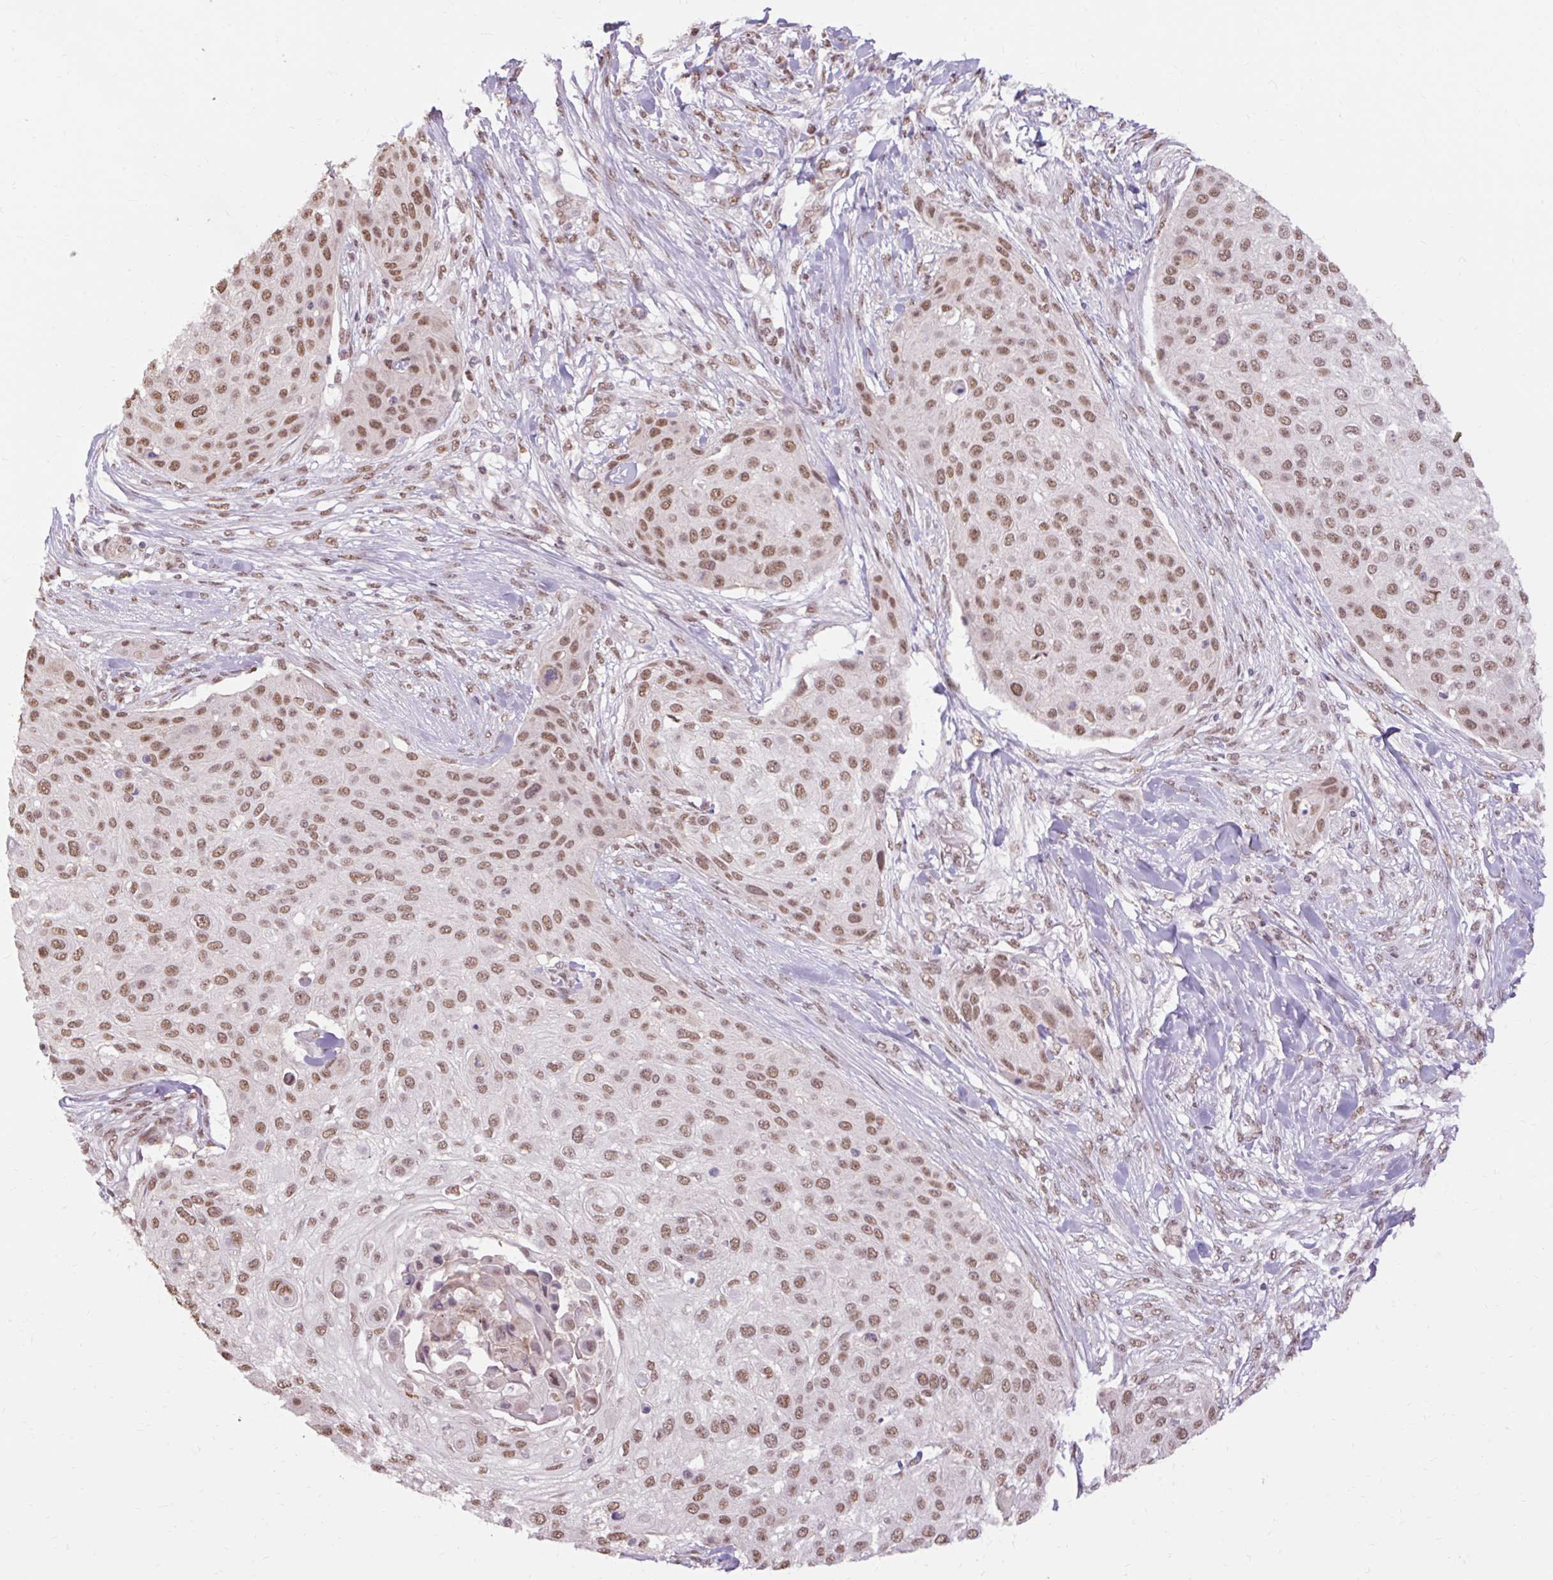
{"staining": {"intensity": "moderate", "quantity": ">75%", "location": "nuclear"}, "tissue": "skin cancer", "cell_type": "Tumor cells", "image_type": "cancer", "snomed": [{"axis": "morphology", "description": "Squamous cell carcinoma, NOS"}, {"axis": "topography", "description": "Skin"}], "caption": "Human skin squamous cell carcinoma stained with a brown dye demonstrates moderate nuclear positive positivity in about >75% of tumor cells.", "gene": "NPIPB12", "patient": {"sex": "female", "age": 87}}